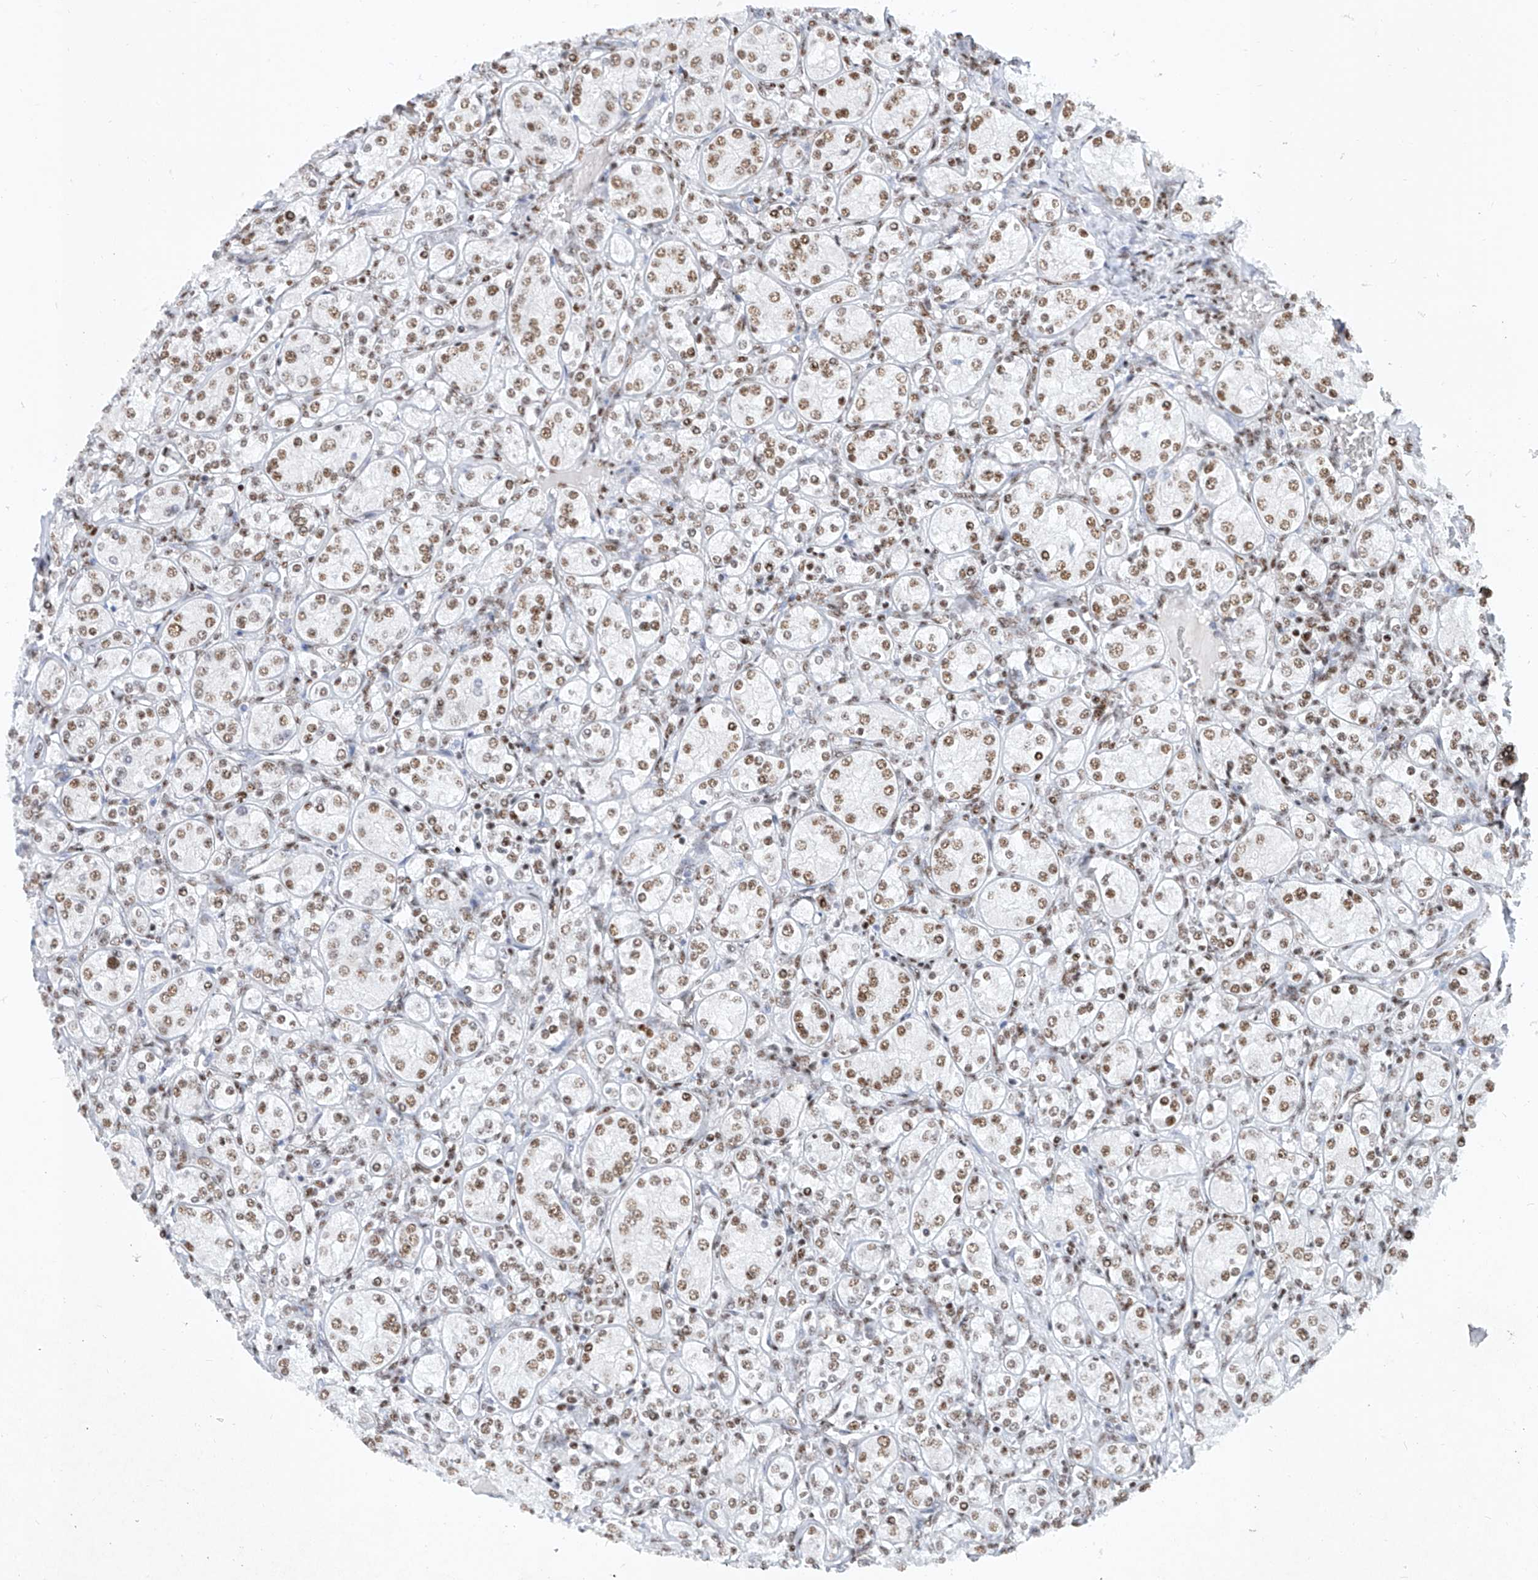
{"staining": {"intensity": "moderate", "quantity": ">75%", "location": "nuclear"}, "tissue": "renal cancer", "cell_type": "Tumor cells", "image_type": "cancer", "snomed": [{"axis": "morphology", "description": "Adenocarcinoma, NOS"}, {"axis": "topography", "description": "Kidney"}], "caption": "IHC photomicrograph of human renal cancer stained for a protein (brown), which shows medium levels of moderate nuclear positivity in approximately >75% of tumor cells.", "gene": "TAF4", "patient": {"sex": "male", "age": 77}}